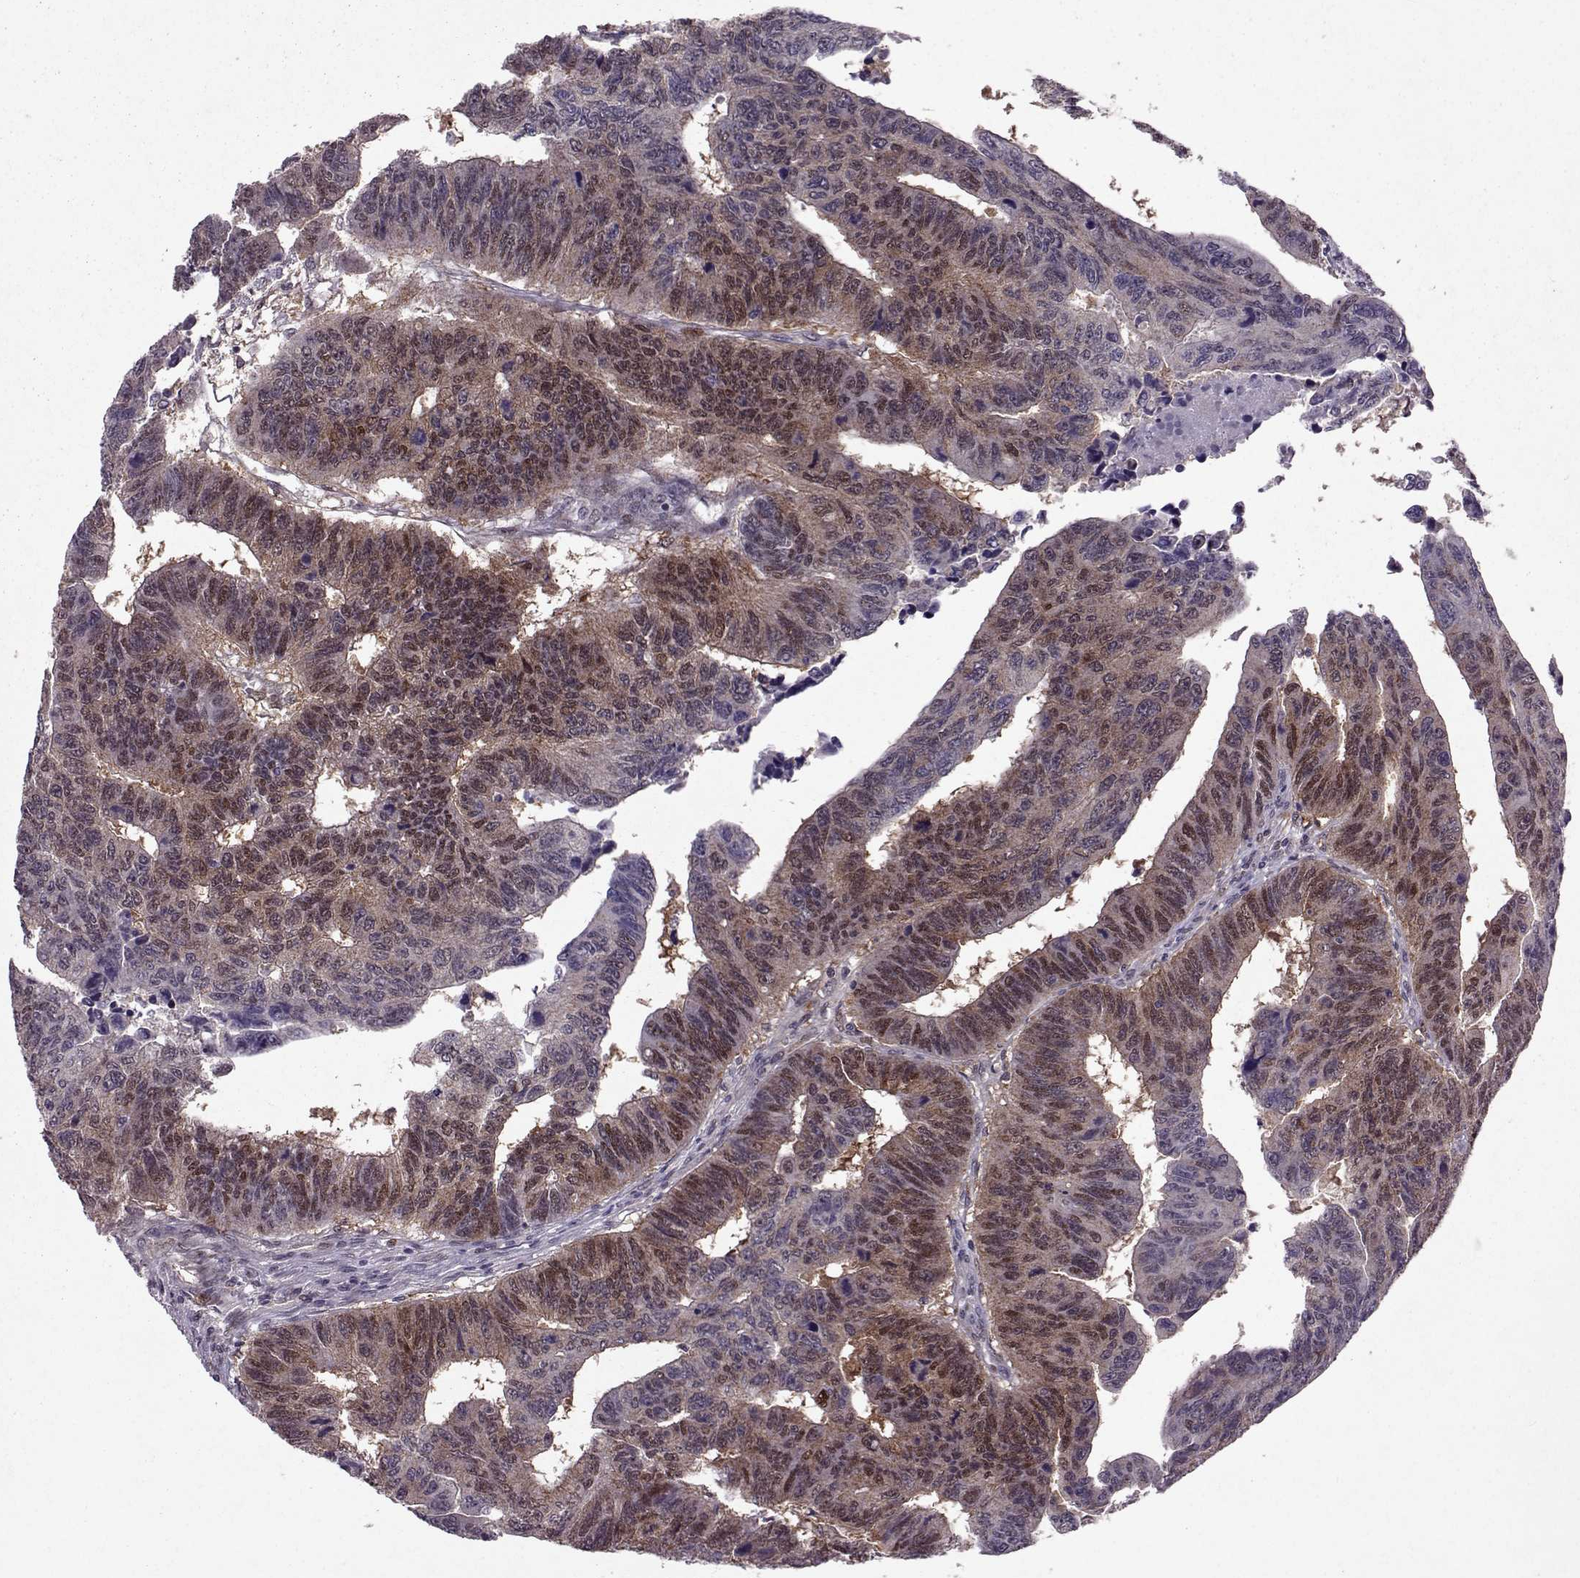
{"staining": {"intensity": "weak", "quantity": "25%-75%", "location": "cytoplasmic/membranous,nuclear"}, "tissue": "colorectal cancer", "cell_type": "Tumor cells", "image_type": "cancer", "snomed": [{"axis": "morphology", "description": "Adenocarcinoma, NOS"}, {"axis": "topography", "description": "Rectum"}], "caption": "DAB (3,3'-diaminobenzidine) immunohistochemical staining of colorectal cancer (adenocarcinoma) demonstrates weak cytoplasmic/membranous and nuclear protein expression in about 25%-75% of tumor cells.", "gene": "CDK4", "patient": {"sex": "female", "age": 85}}